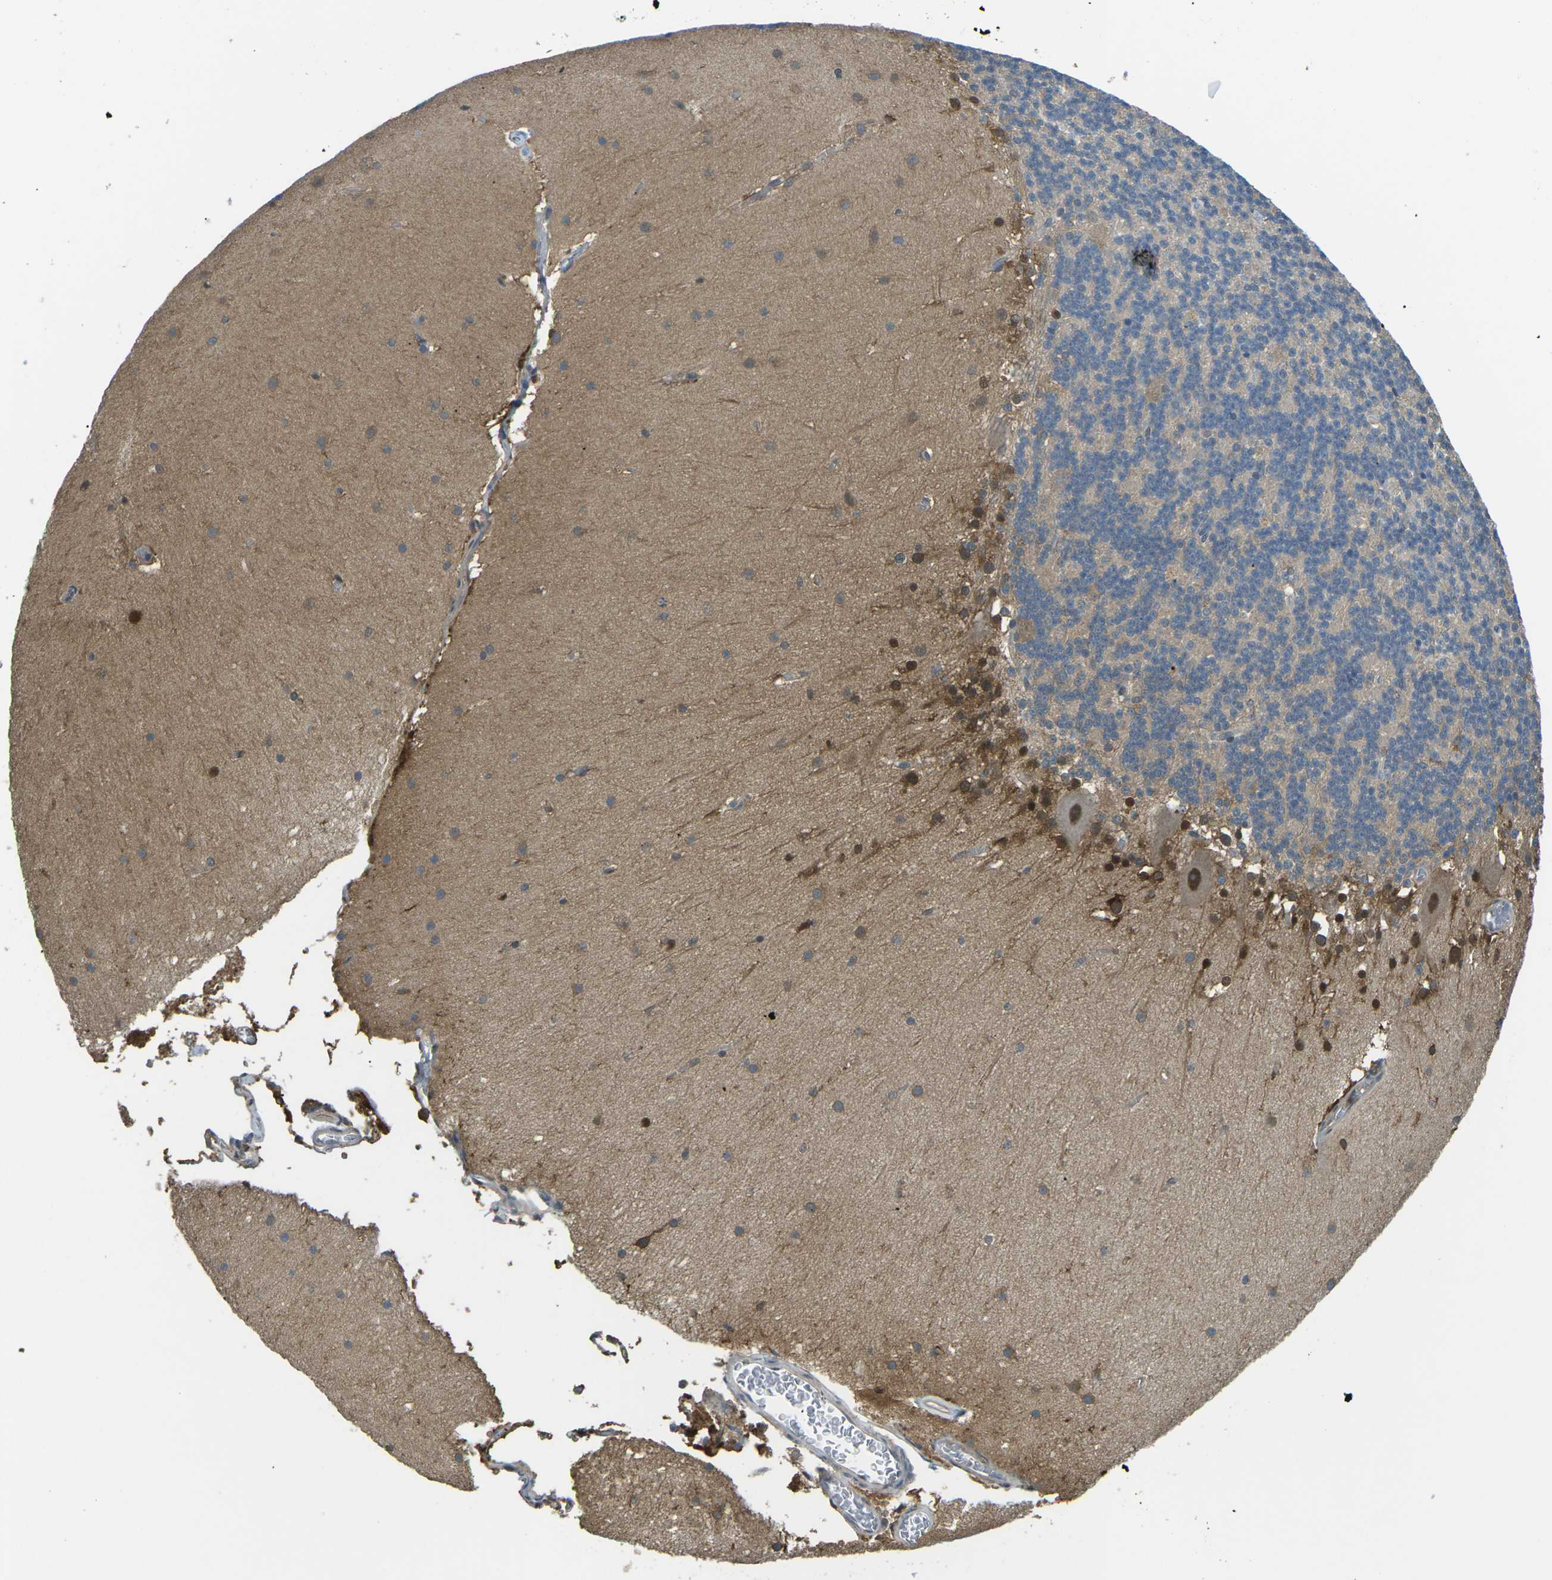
{"staining": {"intensity": "negative", "quantity": "none", "location": "none"}, "tissue": "cerebellum", "cell_type": "Cells in granular layer", "image_type": "normal", "snomed": [{"axis": "morphology", "description": "Normal tissue, NOS"}, {"axis": "topography", "description": "Cerebellum"}], "caption": "Immunohistochemical staining of normal human cerebellum displays no significant staining in cells in granular layer.", "gene": "PIEZO2", "patient": {"sex": "female", "age": 19}}